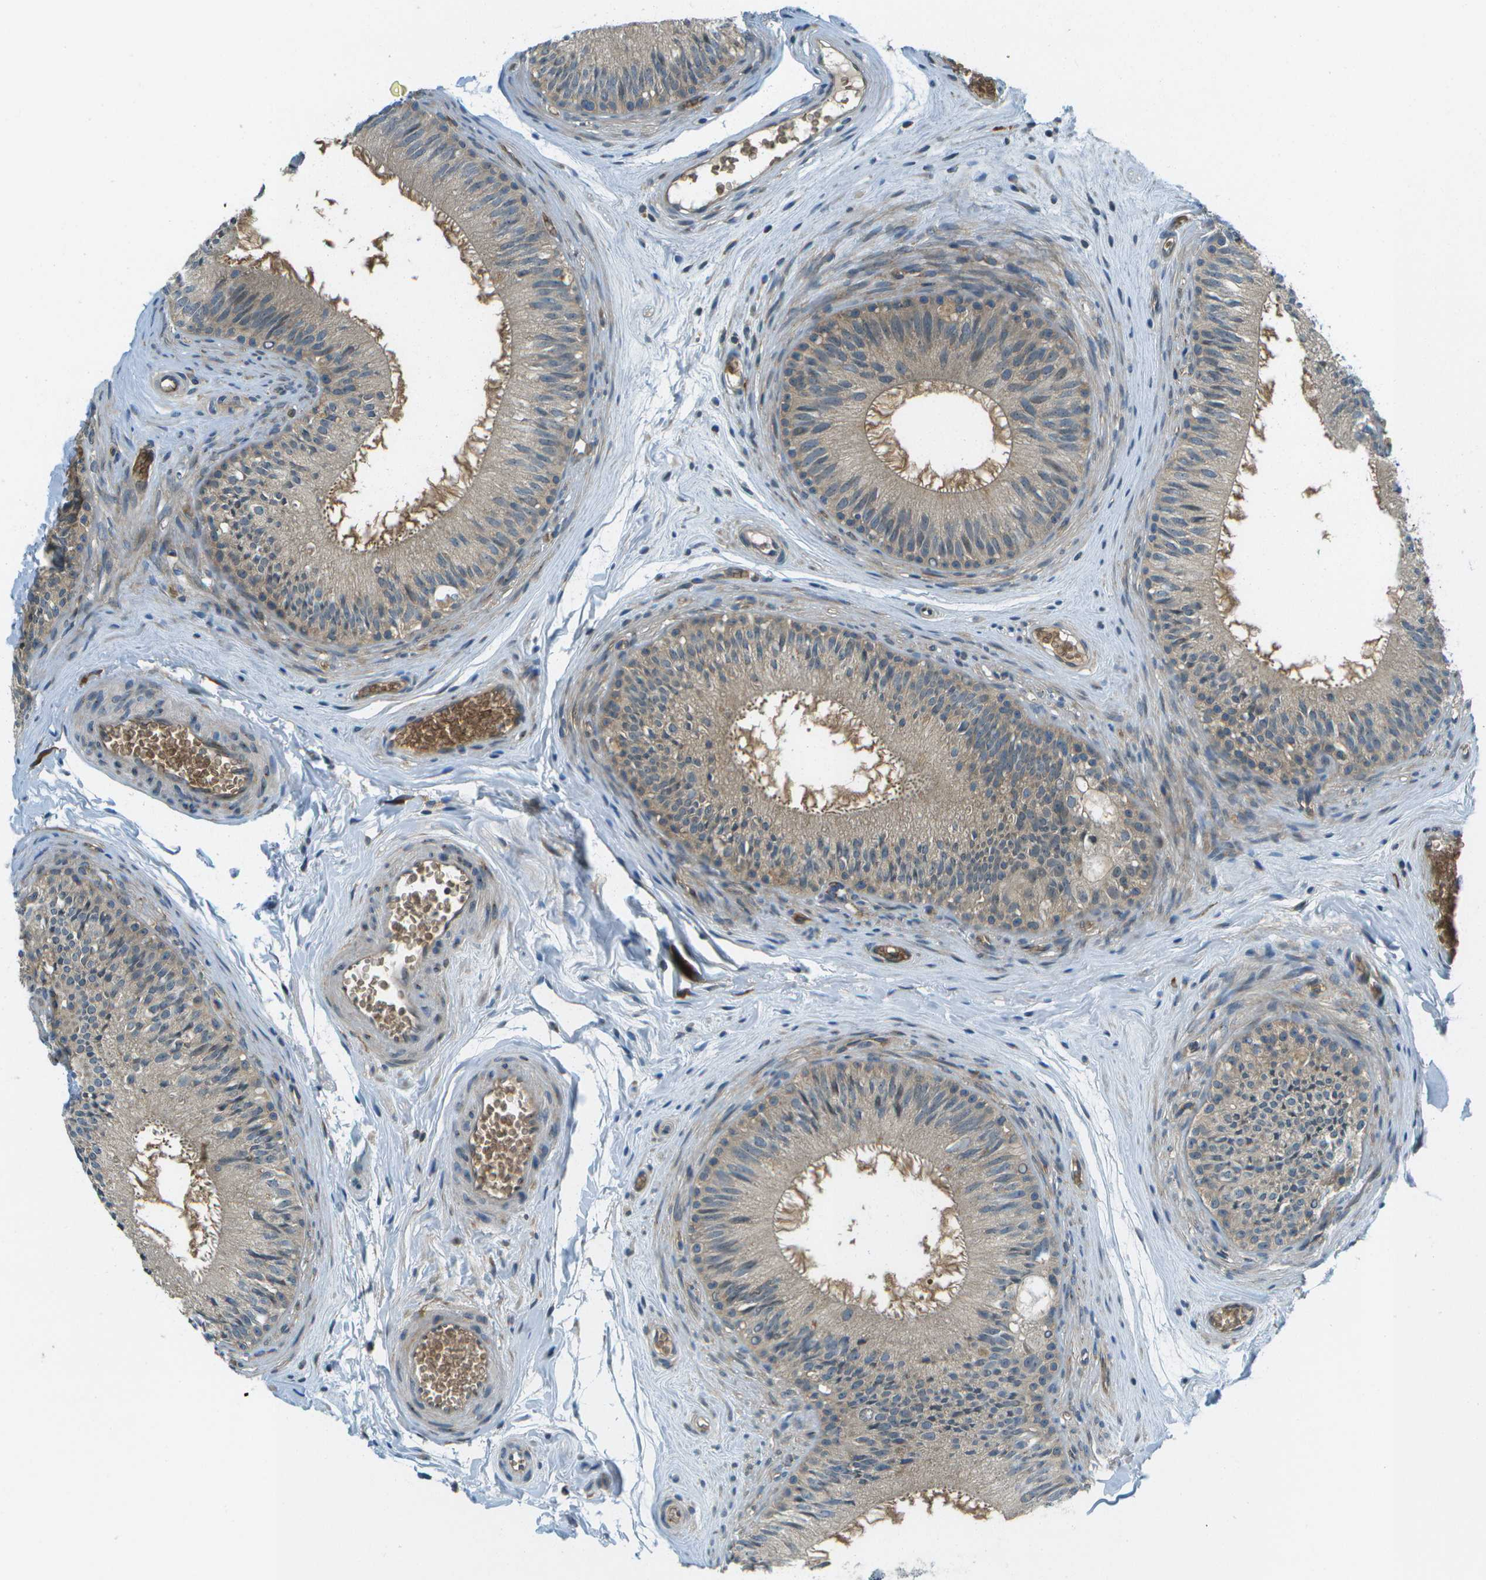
{"staining": {"intensity": "weak", "quantity": "<25%", "location": "cytoplasmic/membranous"}, "tissue": "epididymis", "cell_type": "Glandular cells", "image_type": "normal", "snomed": [{"axis": "morphology", "description": "Normal tissue, NOS"}, {"axis": "topography", "description": "Testis"}, {"axis": "topography", "description": "Epididymis"}], "caption": "Glandular cells show no significant protein expression in benign epididymis.", "gene": "CTIF", "patient": {"sex": "male", "age": 36}}